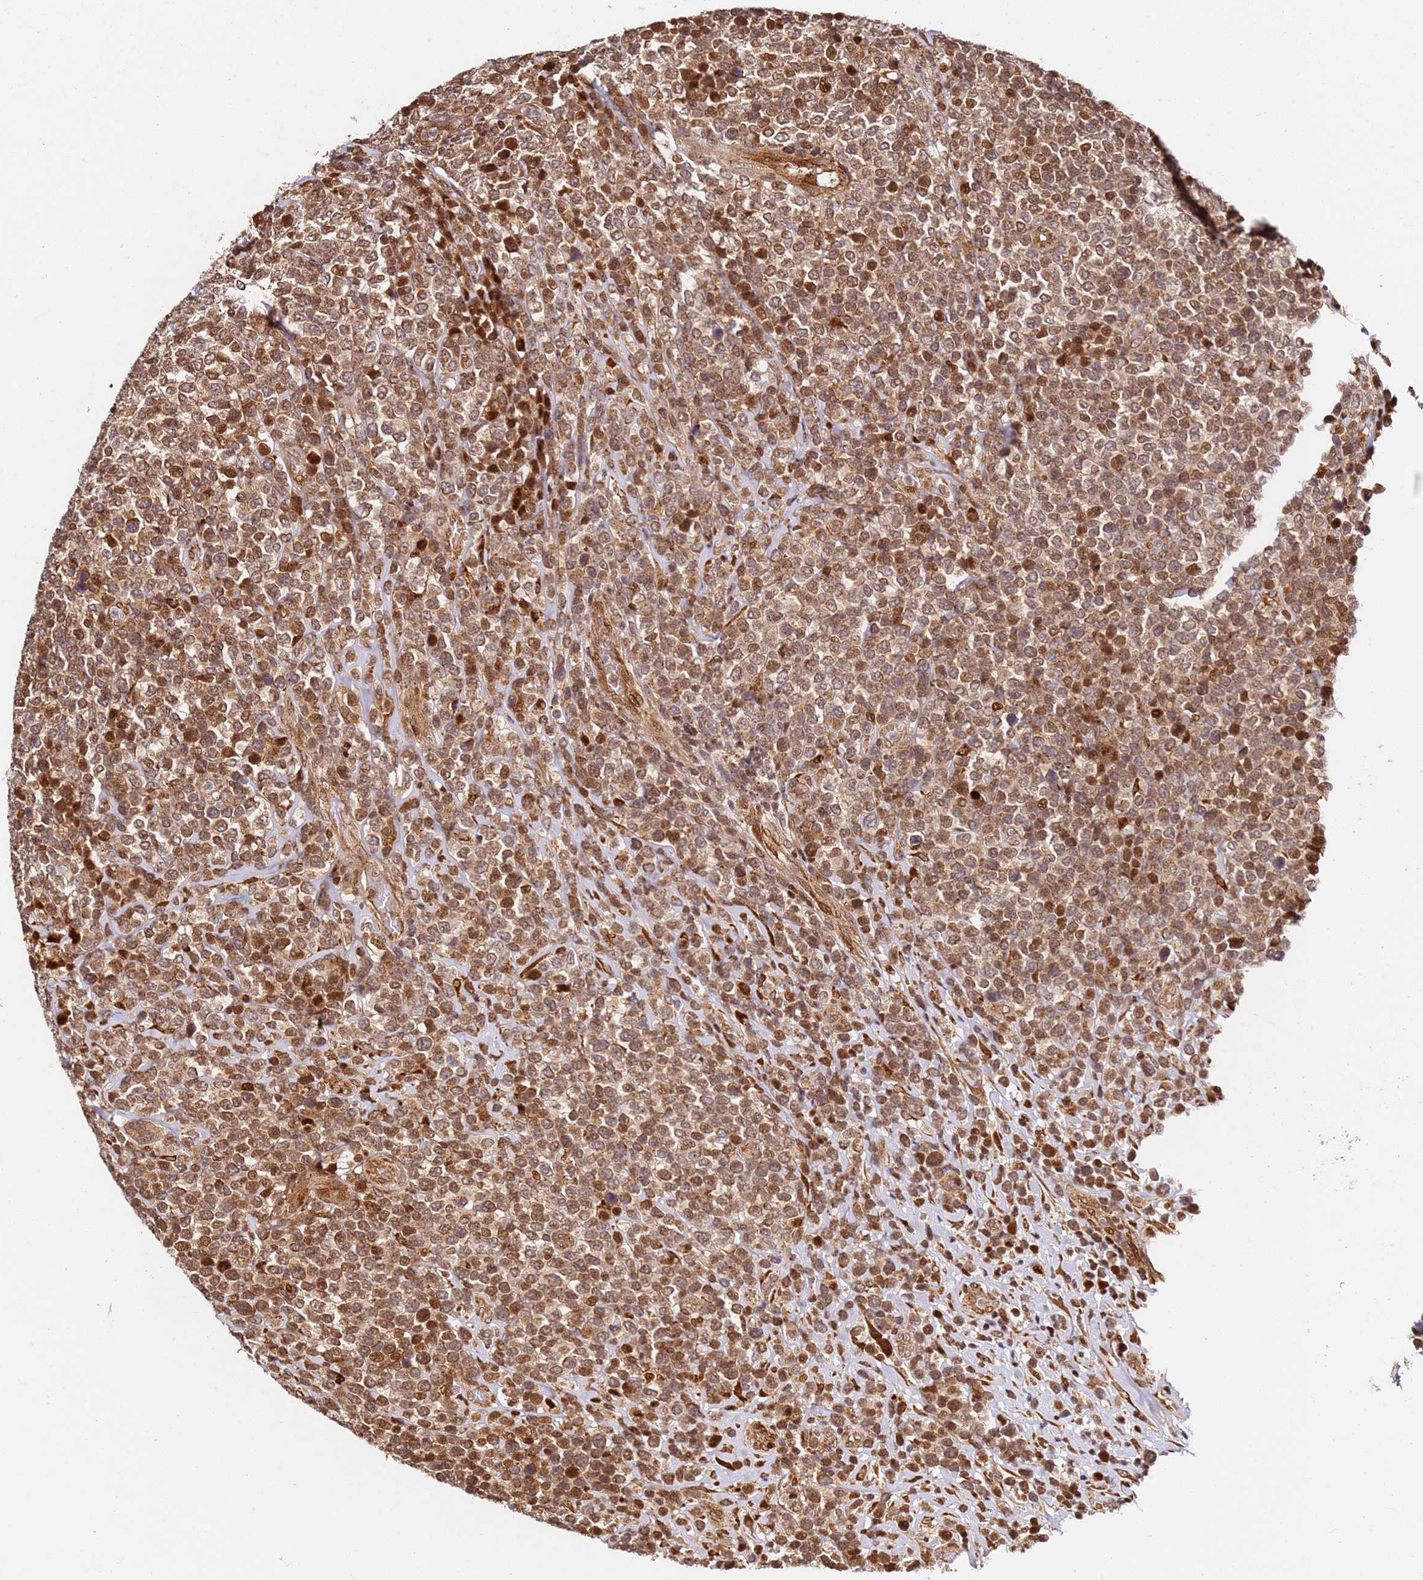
{"staining": {"intensity": "moderate", "quantity": ">75%", "location": "cytoplasmic/membranous,nuclear"}, "tissue": "lymphoma", "cell_type": "Tumor cells", "image_type": "cancer", "snomed": [{"axis": "morphology", "description": "Malignant lymphoma, non-Hodgkin's type, High grade"}, {"axis": "topography", "description": "Soft tissue"}], "caption": "Human malignant lymphoma, non-Hodgkin's type (high-grade) stained with a protein marker displays moderate staining in tumor cells.", "gene": "SMOX", "patient": {"sex": "female", "age": 56}}